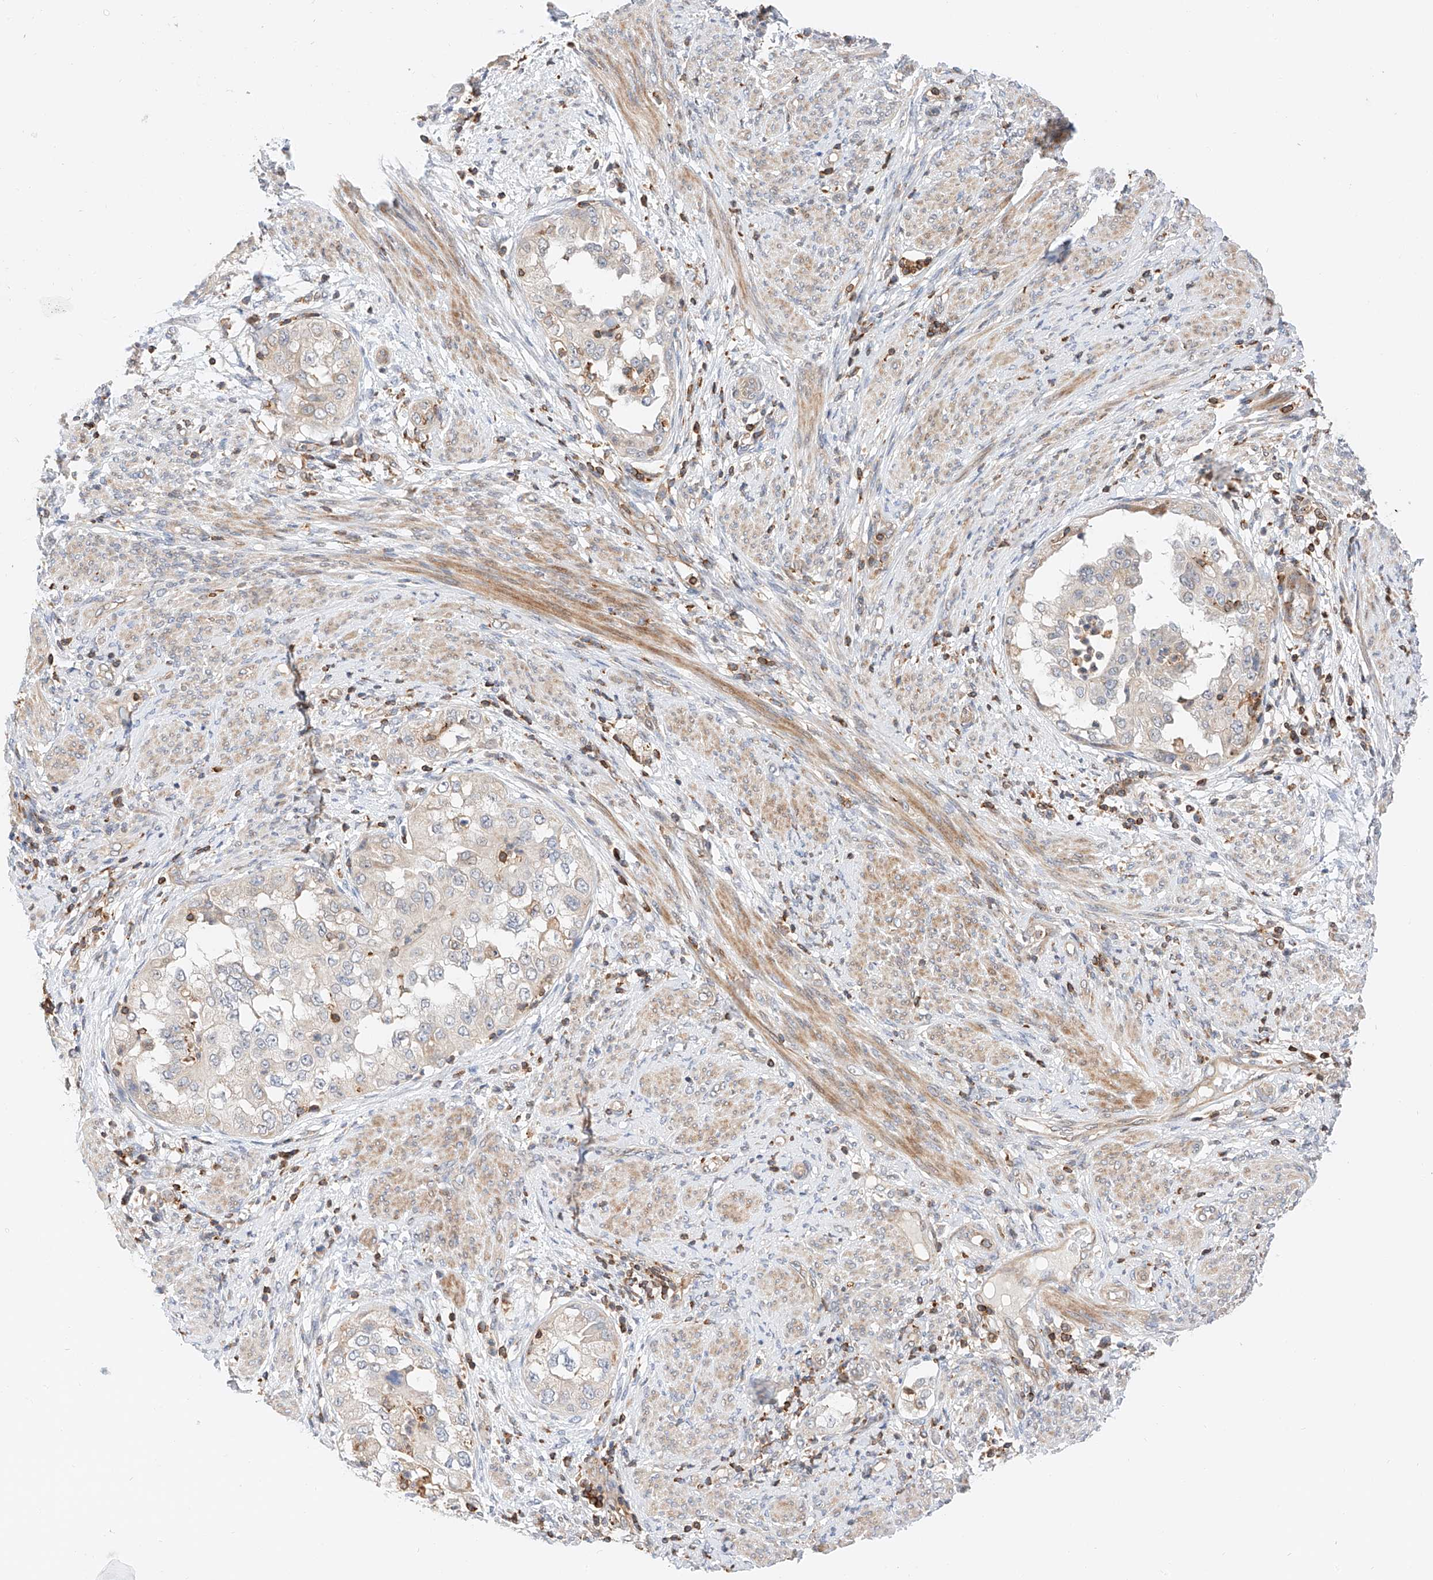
{"staining": {"intensity": "weak", "quantity": "<25%", "location": "cytoplasmic/membranous"}, "tissue": "endometrial cancer", "cell_type": "Tumor cells", "image_type": "cancer", "snomed": [{"axis": "morphology", "description": "Adenocarcinoma, NOS"}, {"axis": "topography", "description": "Endometrium"}], "caption": "Human endometrial cancer stained for a protein using immunohistochemistry displays no expression in tumor cells.", "gene": "MFN2", "patient": {"sex": "female", "age": 85}}